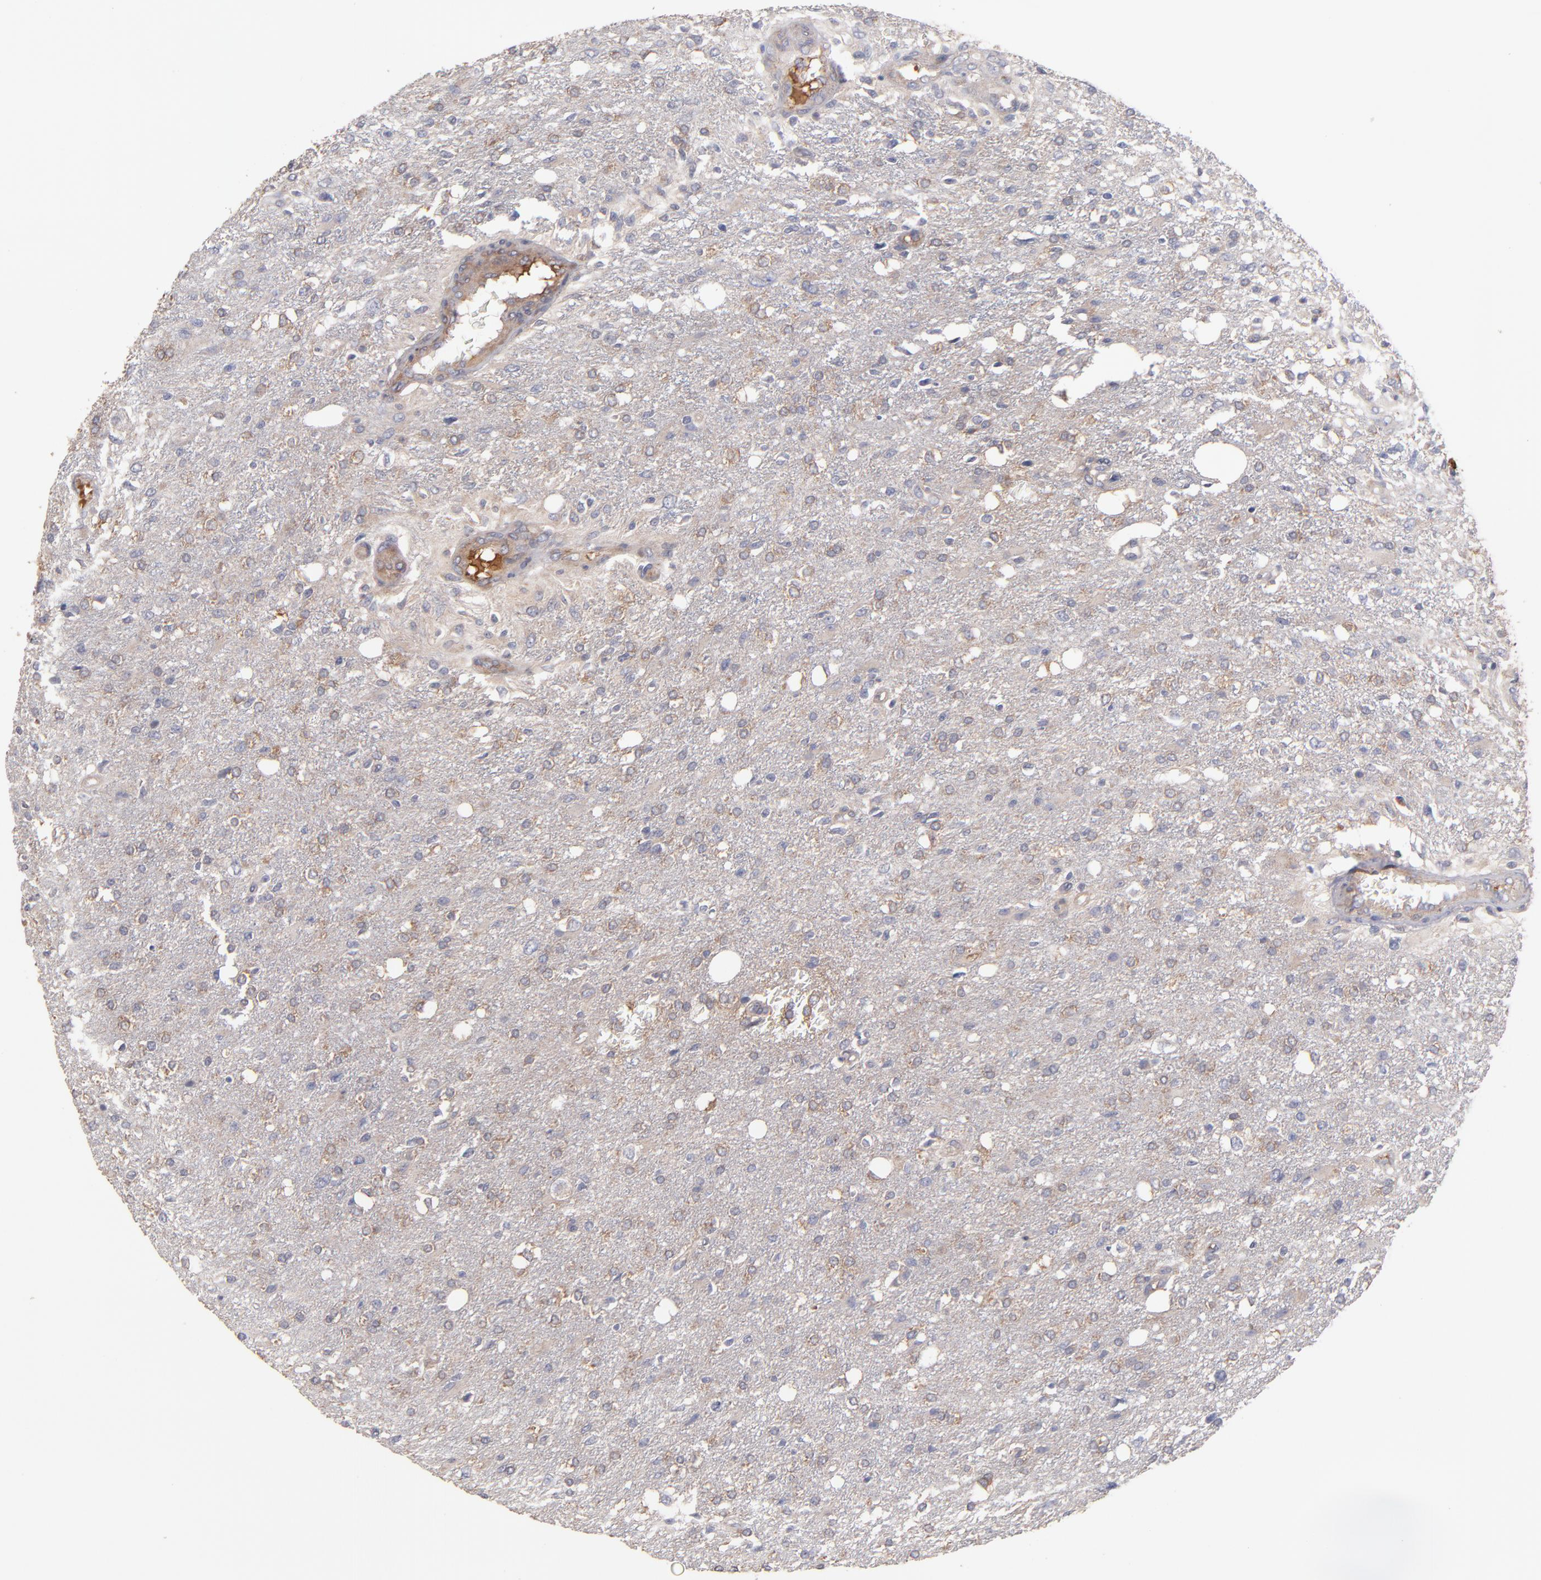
{"staining": {"intensity": "weak", "quantity": ">75%", "location": "cytoplasmic/membranous"}, "tissue": "glioma", "cell_type": "Tumor cells", "image_type": "cancer", "snomed": [{"axis": "morphology", "description": "Glioma, malignant, High grade"}, {"axis": "topography", "description": "Cerebral cortex"}], "caption": "This photomicrograph reveals immunohistochemistry staining of human malignant glioma (high-grade), with low weak cytoplasmic/membranous staining in about >75% of tumor cells.", "gene": "DACT1", "patient": {"sex": "male", "age": 76}}